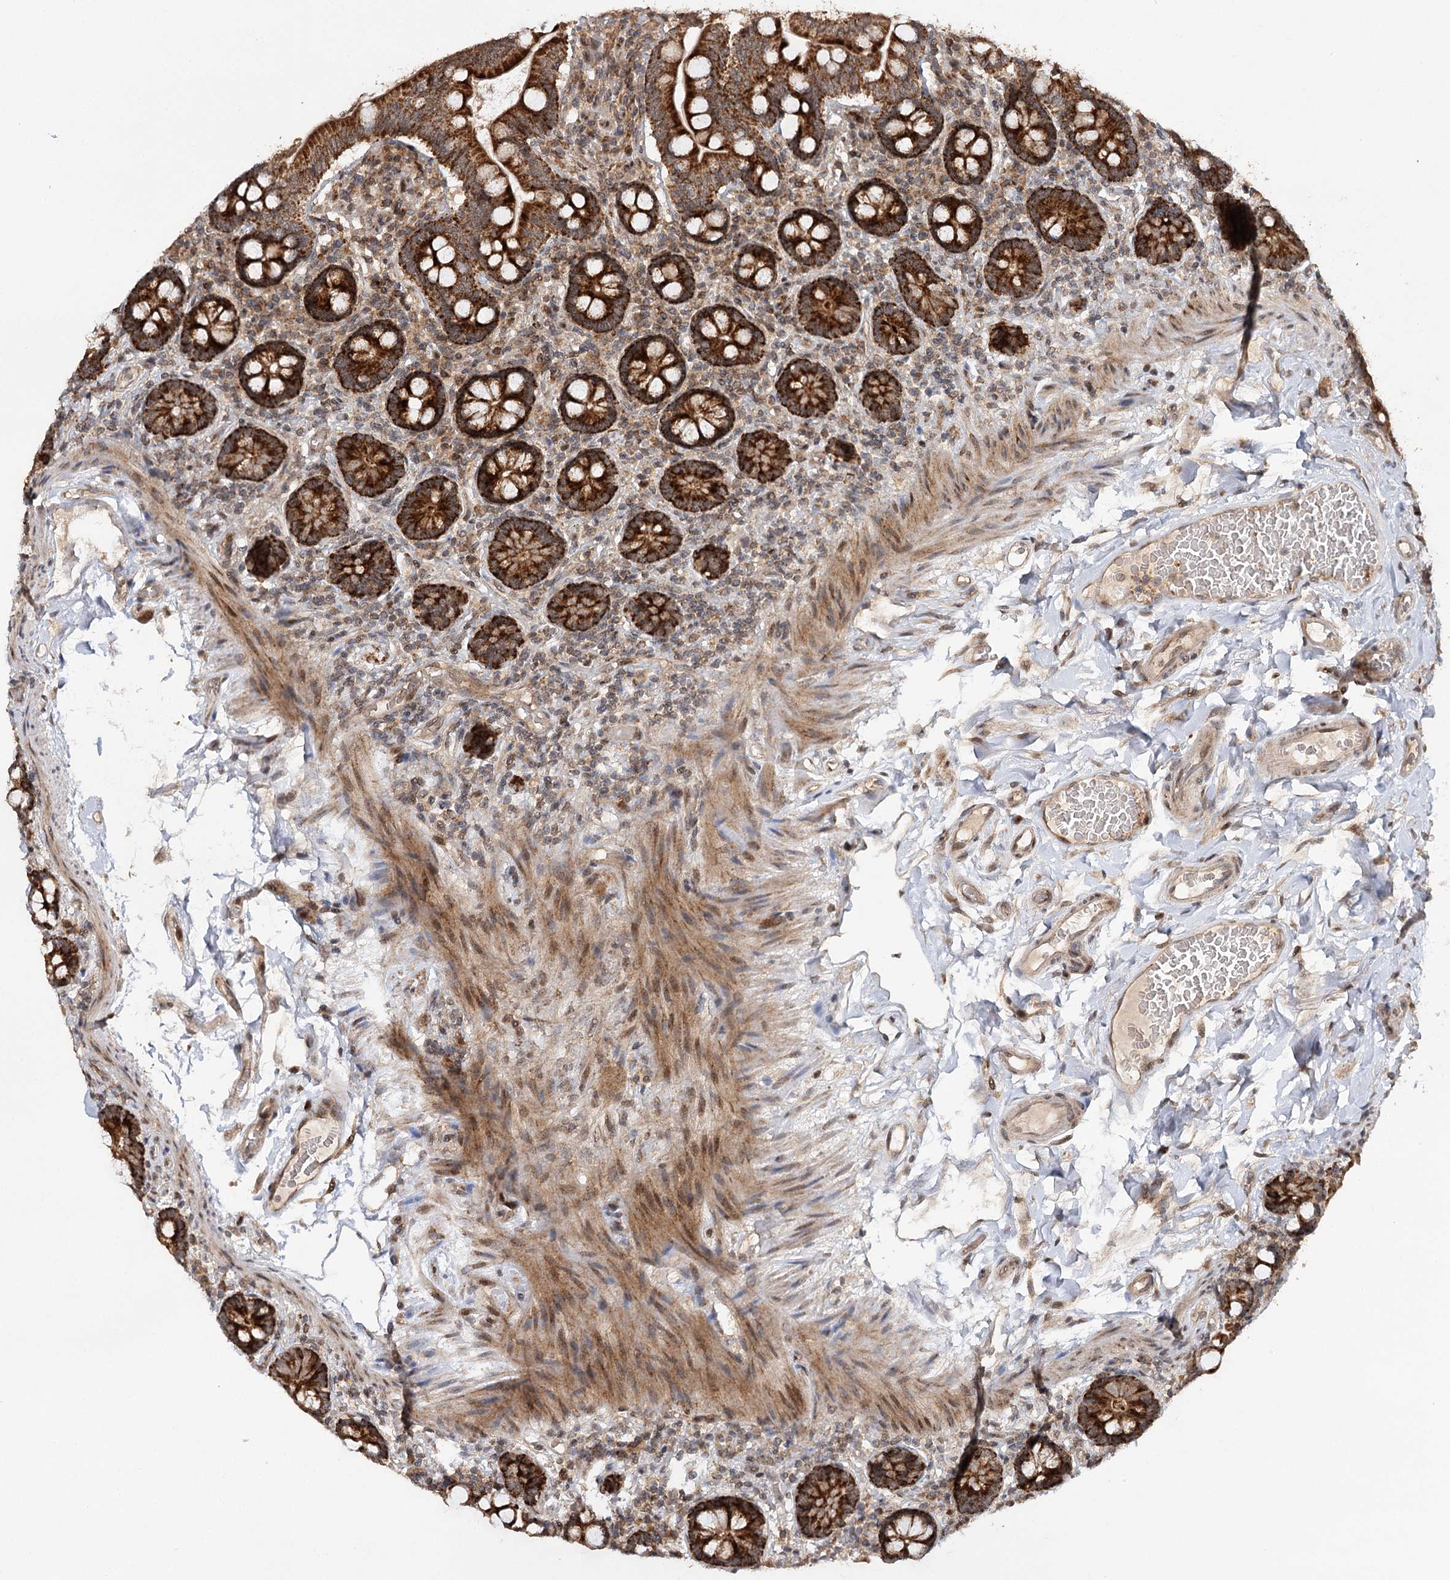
{"staining": {"intensity": "strong", "quantity": ">75%", "location": "cytoplasmic/membranous"}, "tissue": "small intestine", "cell_type": "Glandular cells", "image_type": "normal", "snomed": [{"axis": "morphology", "description": "Normal tissue, NOS"}, {"axis": "topography", "description": "Small intestine"}], "caption": "Immunohistochemical staining of normal small intestine reveals >75% levels of strong cytoplasmic/membranous protein staining in about >75% of glandular cells. (DAB (3,3'-diaminobenzidine) = brown stain, brightfield microscopy at high magnification).", "gene": "ZNRF3", "patient": {"sex": "female", "age": 64}}